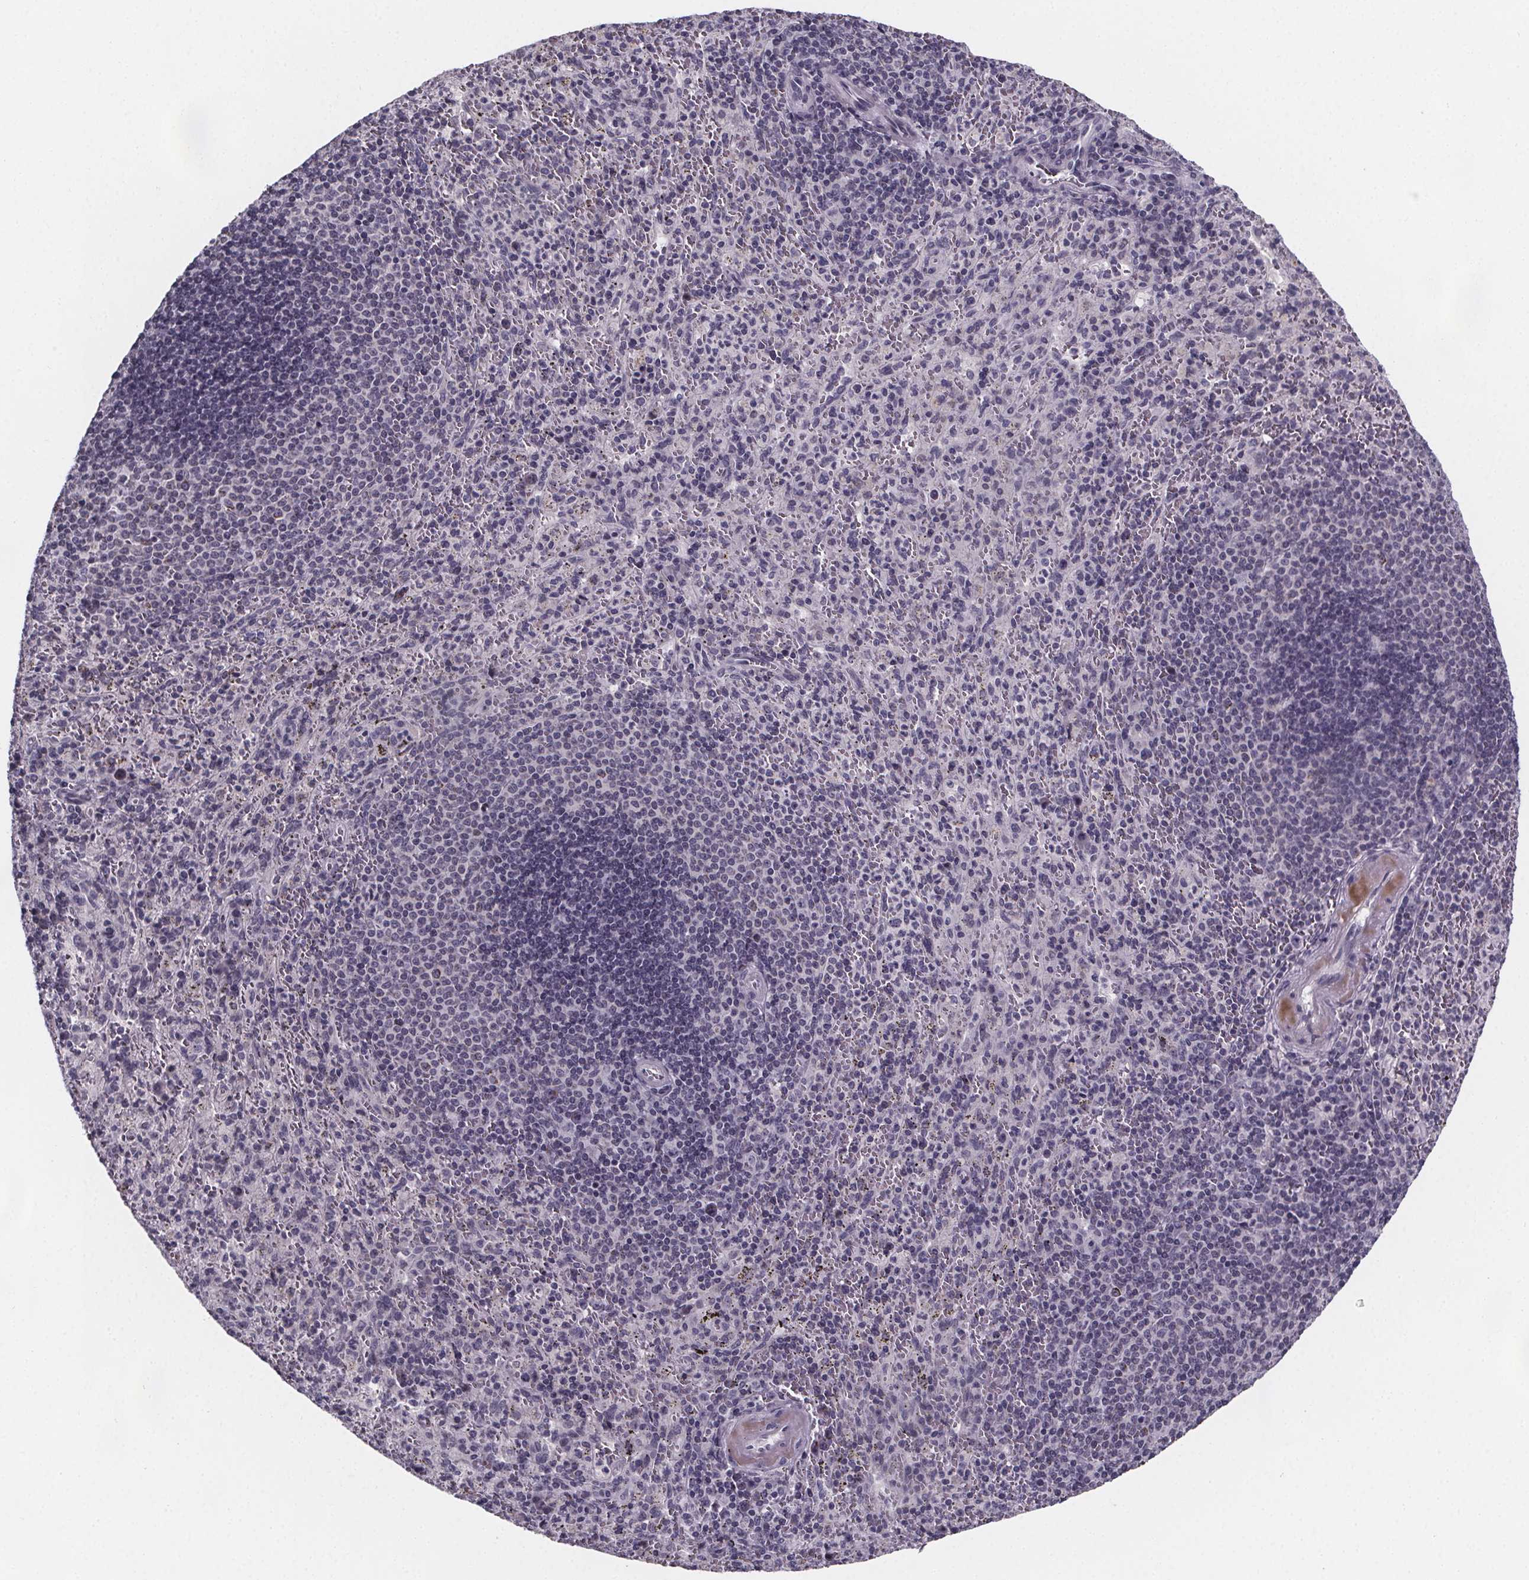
{"staining": {"intensity": "negative", "quantity": "none", "location": "none"}, "tissue": "spleen", "cell_type": "Cells in red pulp", "image_type": "normal", "snomed": [{"axis": "morphology", "description": "Normal tissue, NOS"}, {"axis": "topography", "description": "Spleen"}], "caption": "This image is of benign spleen stained with immunohistochemistry (IHC) to label a protein in brown with the nuclei are counter-stained blue. There is no positivity in cells in red pulp.", "gene": "PAH", "patient": {"sex": "male", "age": 57}}